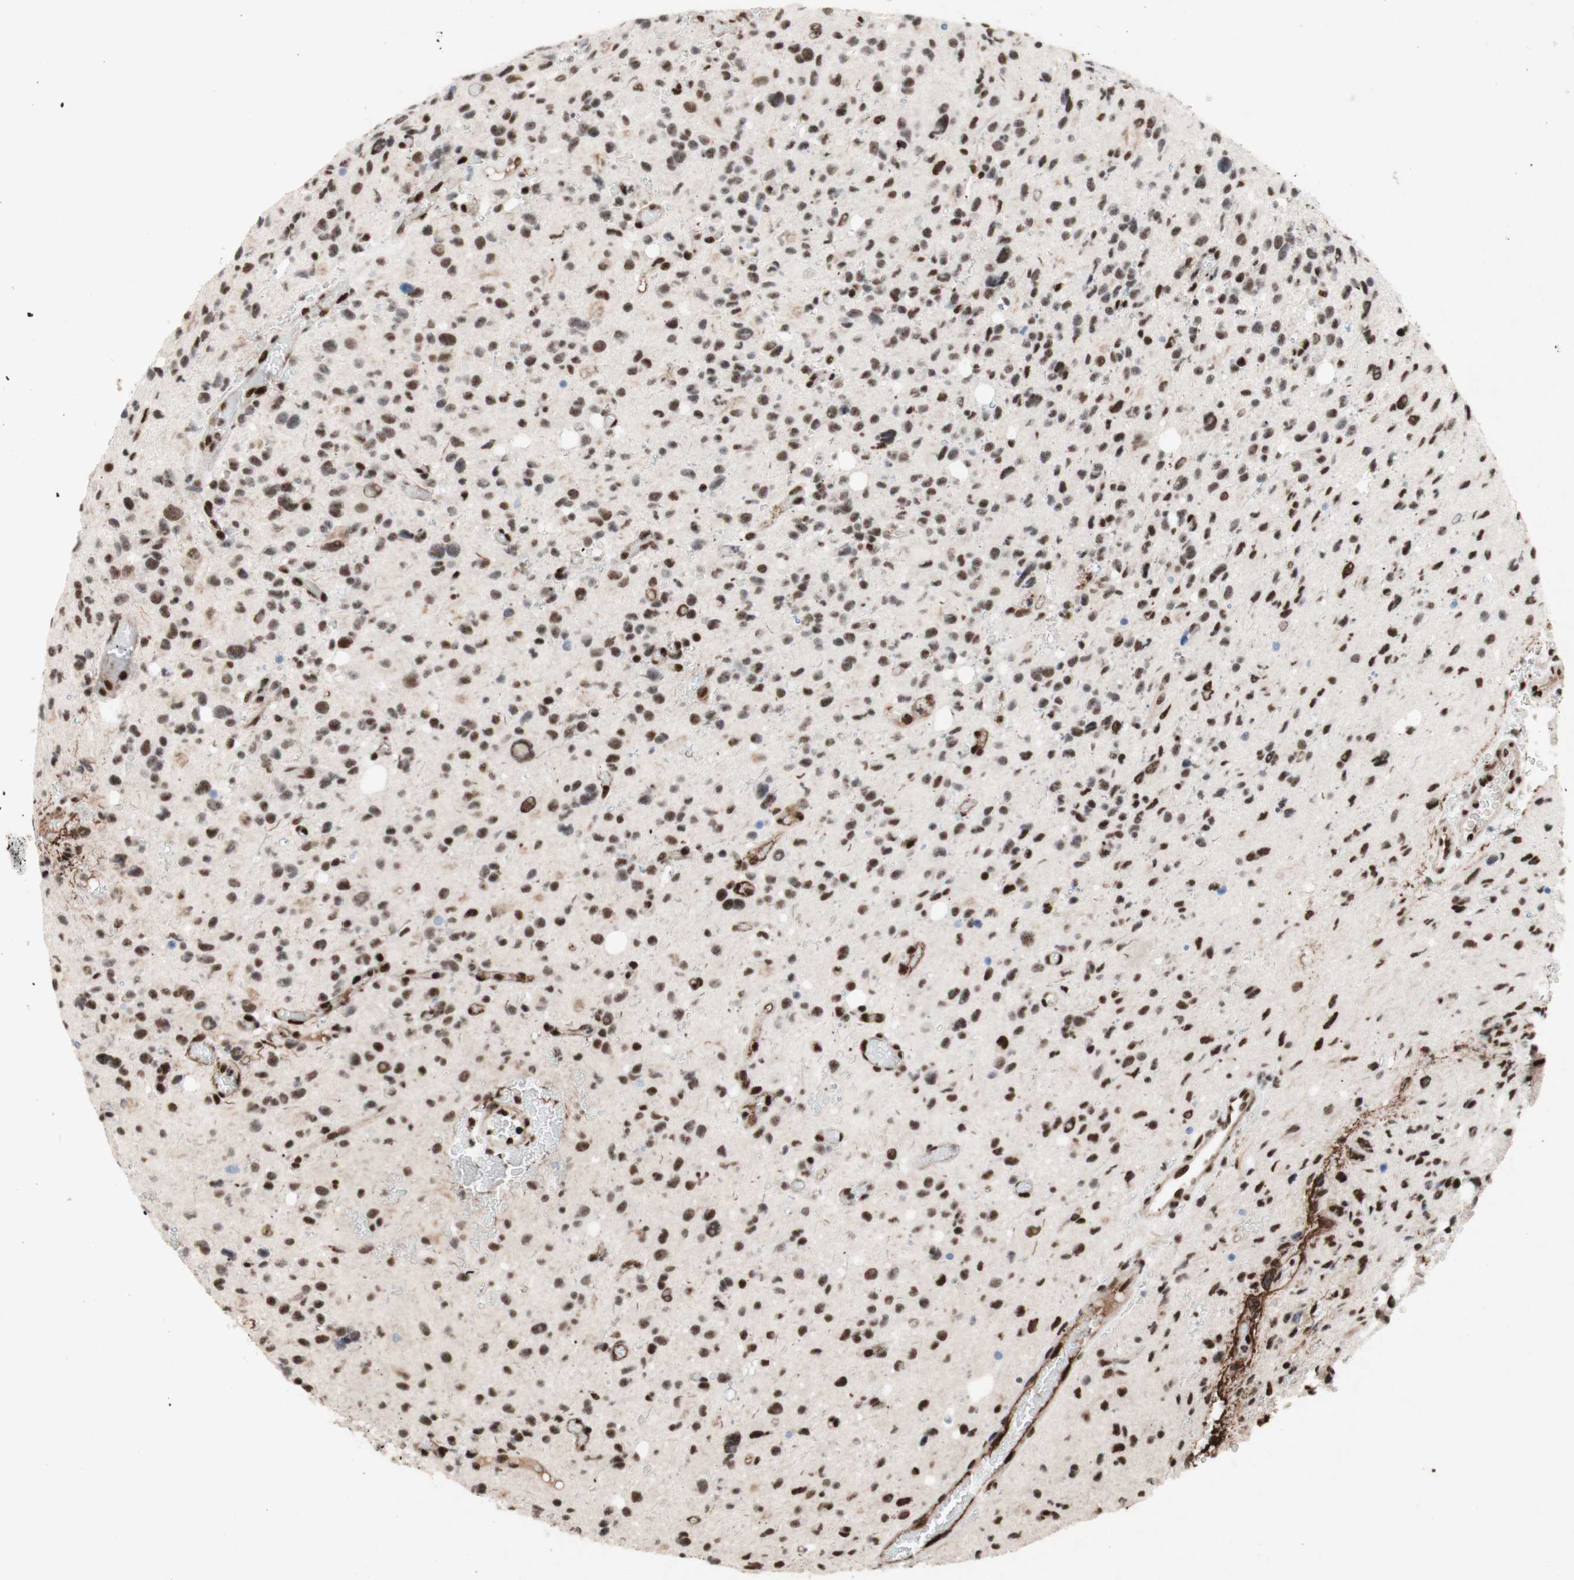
{"staining": {"intensity": "strong", "quantity": ">75%", "location": "nuclear"}, "tissue": "glioma", "cell_type": "Tumor cells", "image_type": "cancer", "snomed": [{"axis": "morphology", "description": "Glioma, malignant, High grade"}, {"axis": "topography", "description": "Brain"}], "caption": "A high-resolution micrograph shows immunohistochemistry staining of high-grade glioma (malignant), which shows strong nuclear expression in about >75% of tumor cells.", "gene": "TLE1", "patient": {"sex": "male", "age": 48}}